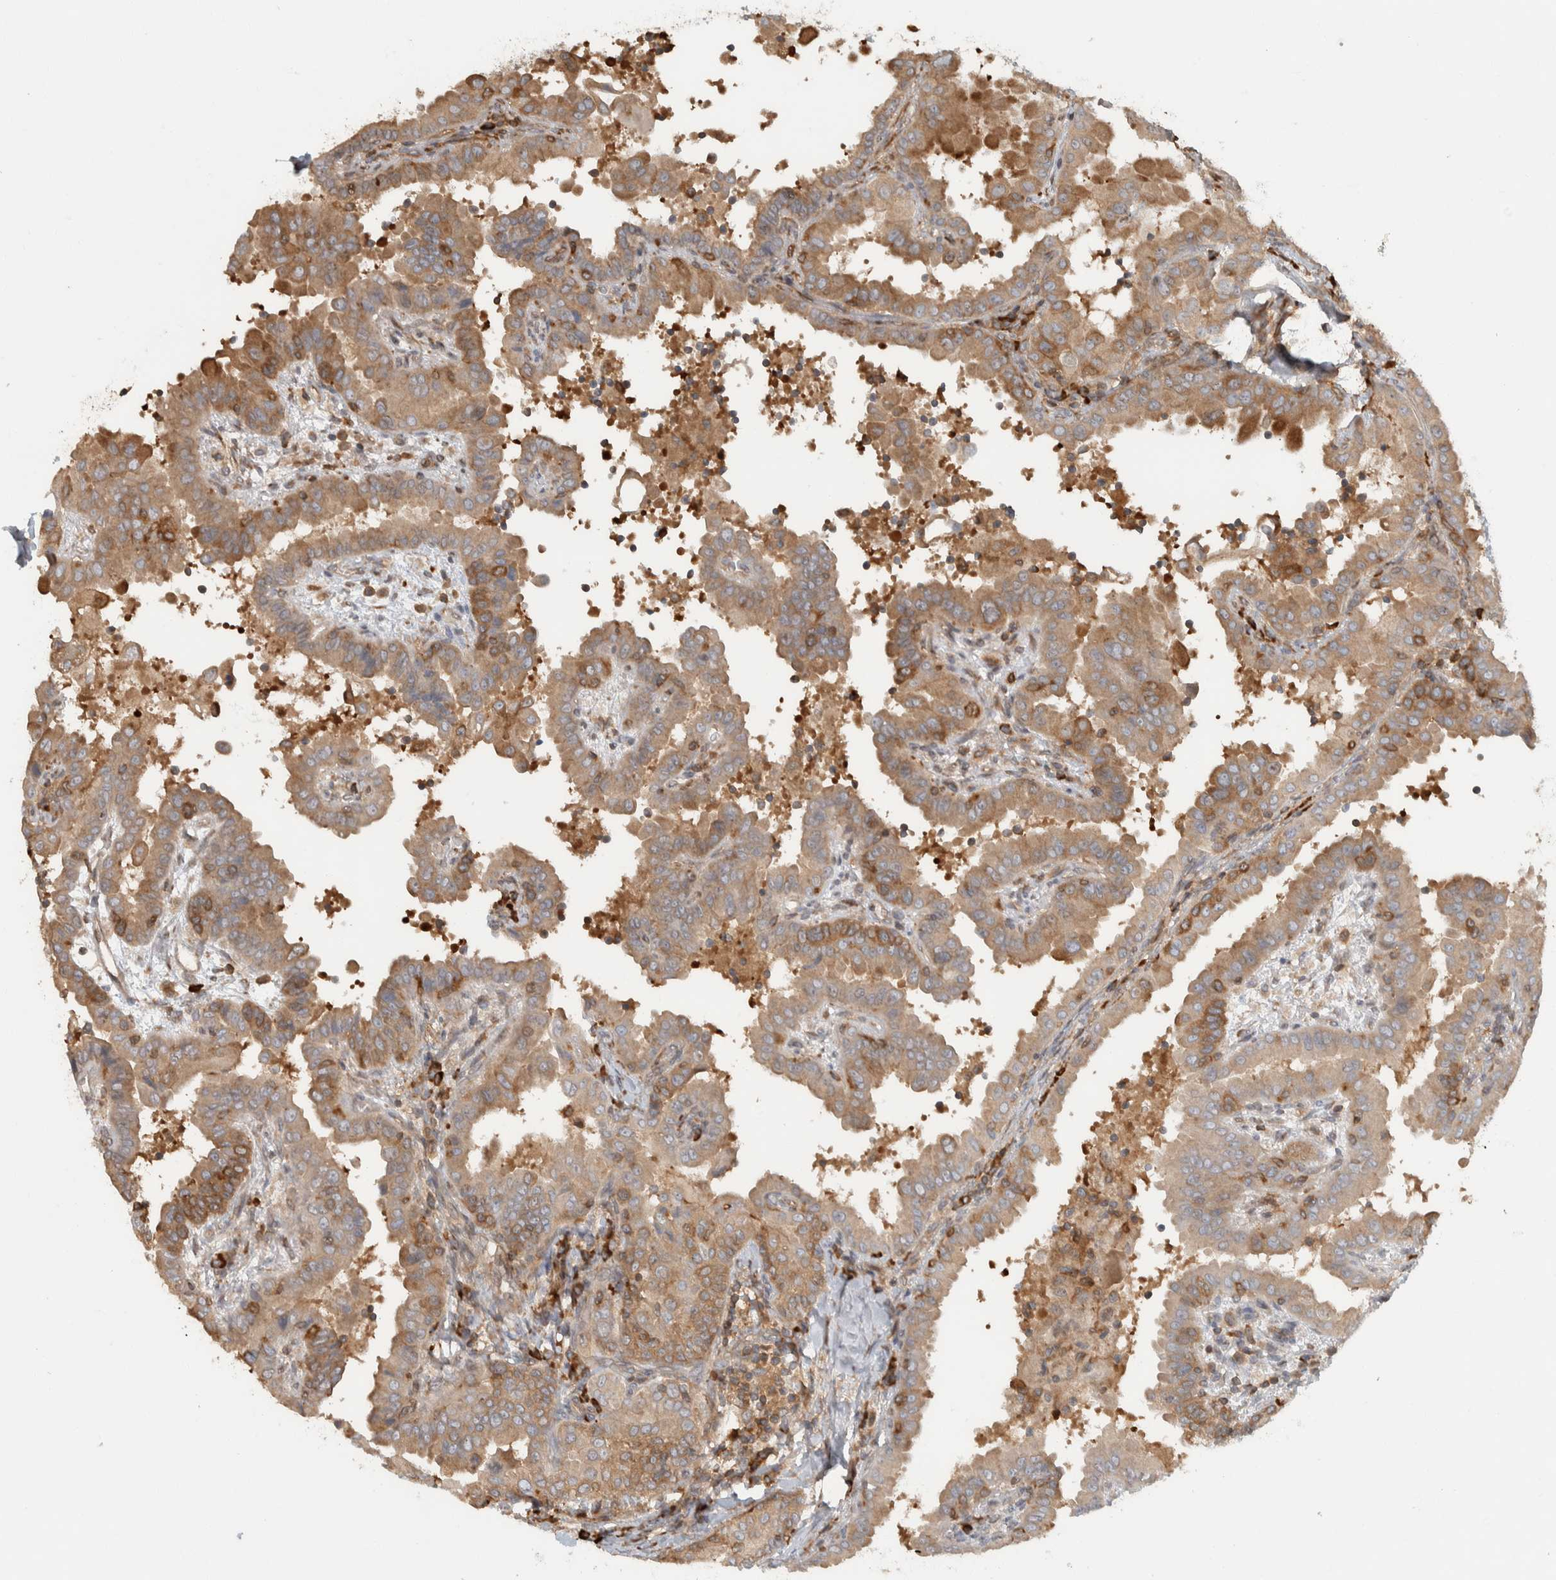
{"staining": {"intensity": "moderate", "quantity": ">75%", "location": "cytoplasmic/membranous"}, "tissue": "thyroid cancer", "cell_type": "Tumor cells", "image_type": "cancer", "snomed": [{"axis": "morphology", "description": "Papillary adenocarcinoma, NOS"}, {"axis": "topography", "description": "Thyroid gland"}], "caption": "Protein expression analysis of human thyroid cancer reveals moderate cytoplasmic/membranous expression in about >75% of tumor cells.", "gene": "CNTROB", "patient": {"sex": "male", "age": 33}}